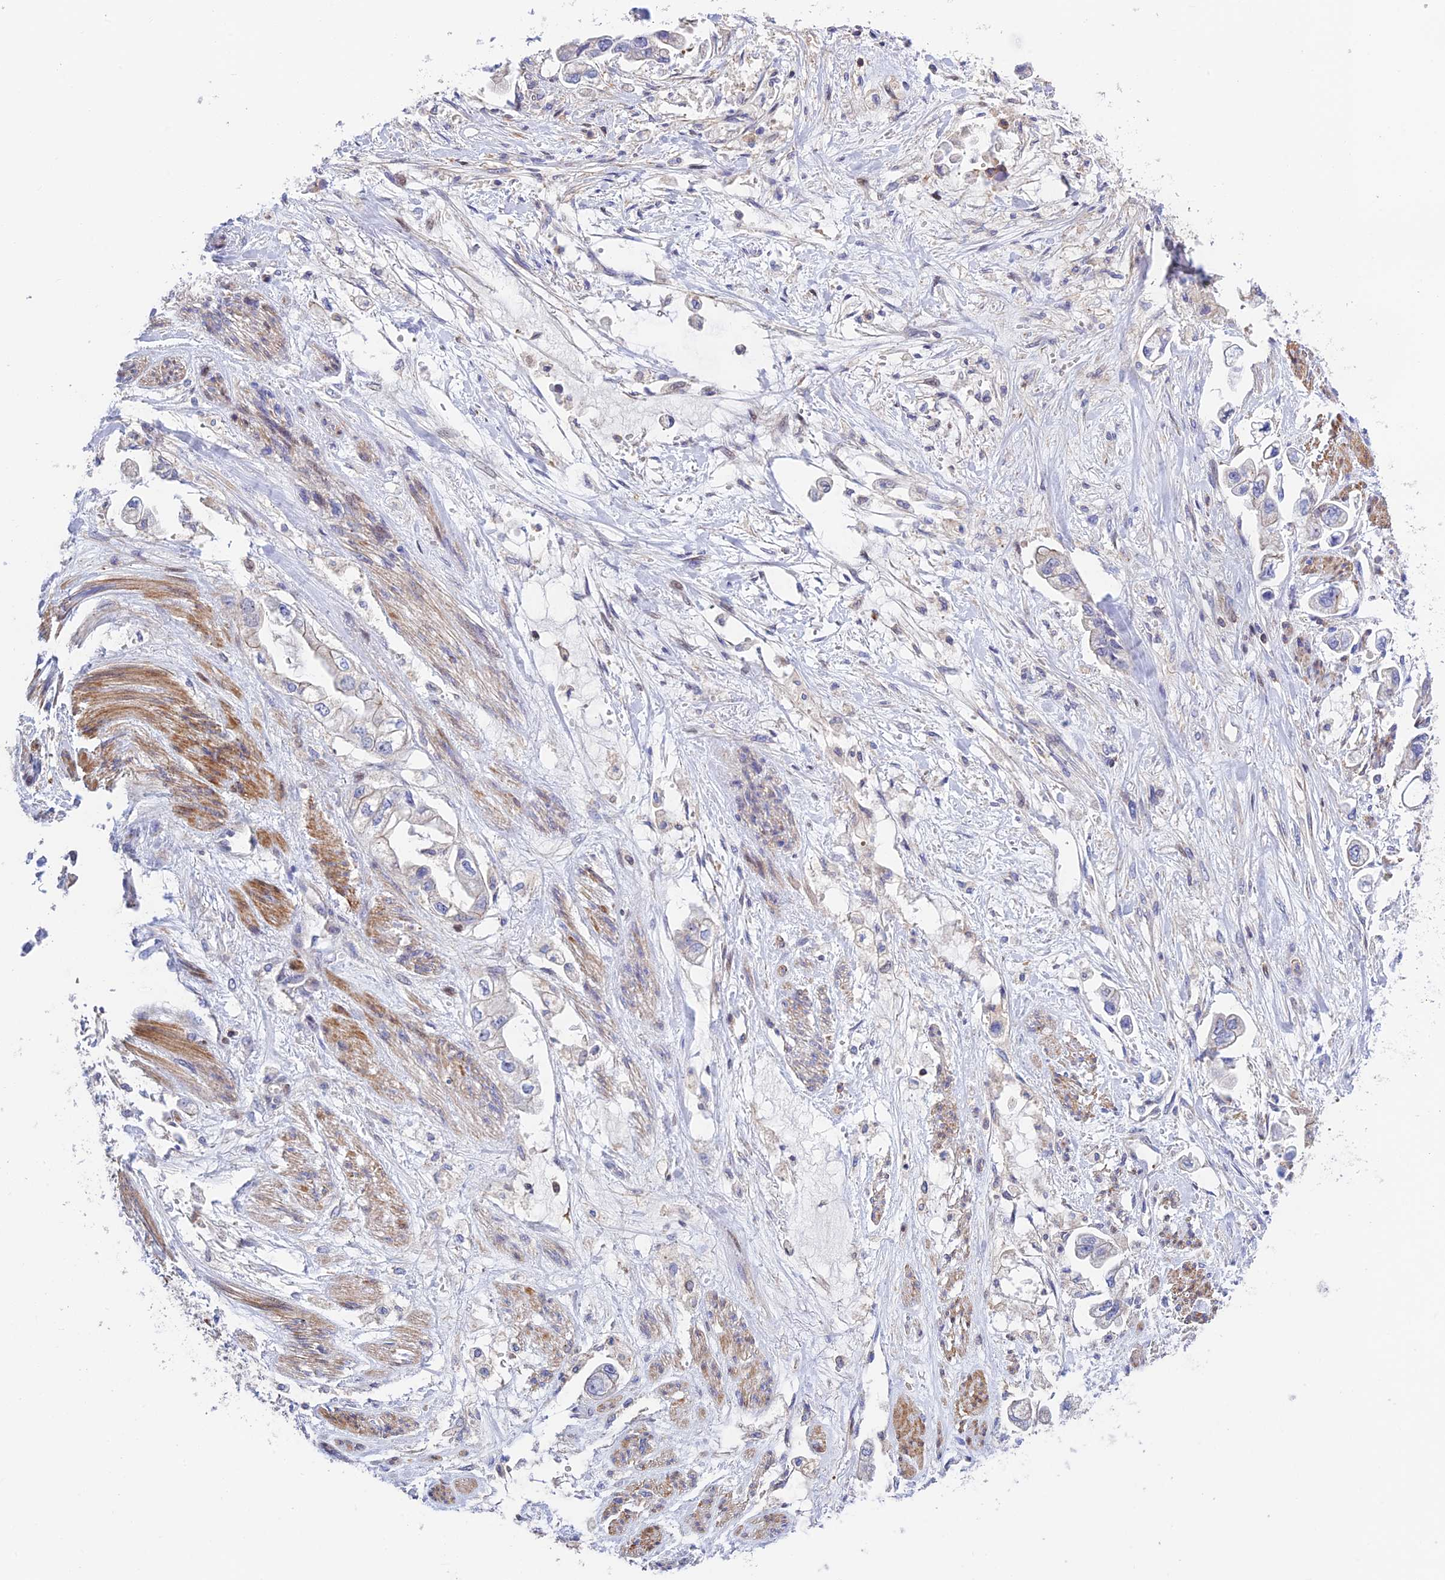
{"staining": {"intensity": "weak", "quantity": "<25%", "location": "cytoplasmic/membranous"}, "tissue": "stomach cancer", "cell_type": "Tumor cells", "image_type": "cancer", "snomed": [{"axis": "morphology", "description": "Adenocarcinoma, NOS"}, {"axis": "topography", "description": "Stomach"}], "caption": "A micrograph of stomach adenocarcinoma stained for a protein shows no brown staining in tumor cells. (DAB (3,3'-diaminobenzidine) immunohistochemistry (IHC) with hematoxylin counter stain).", "gene": "PRIM1", "patient": {"sex": "male", "age": 62}}